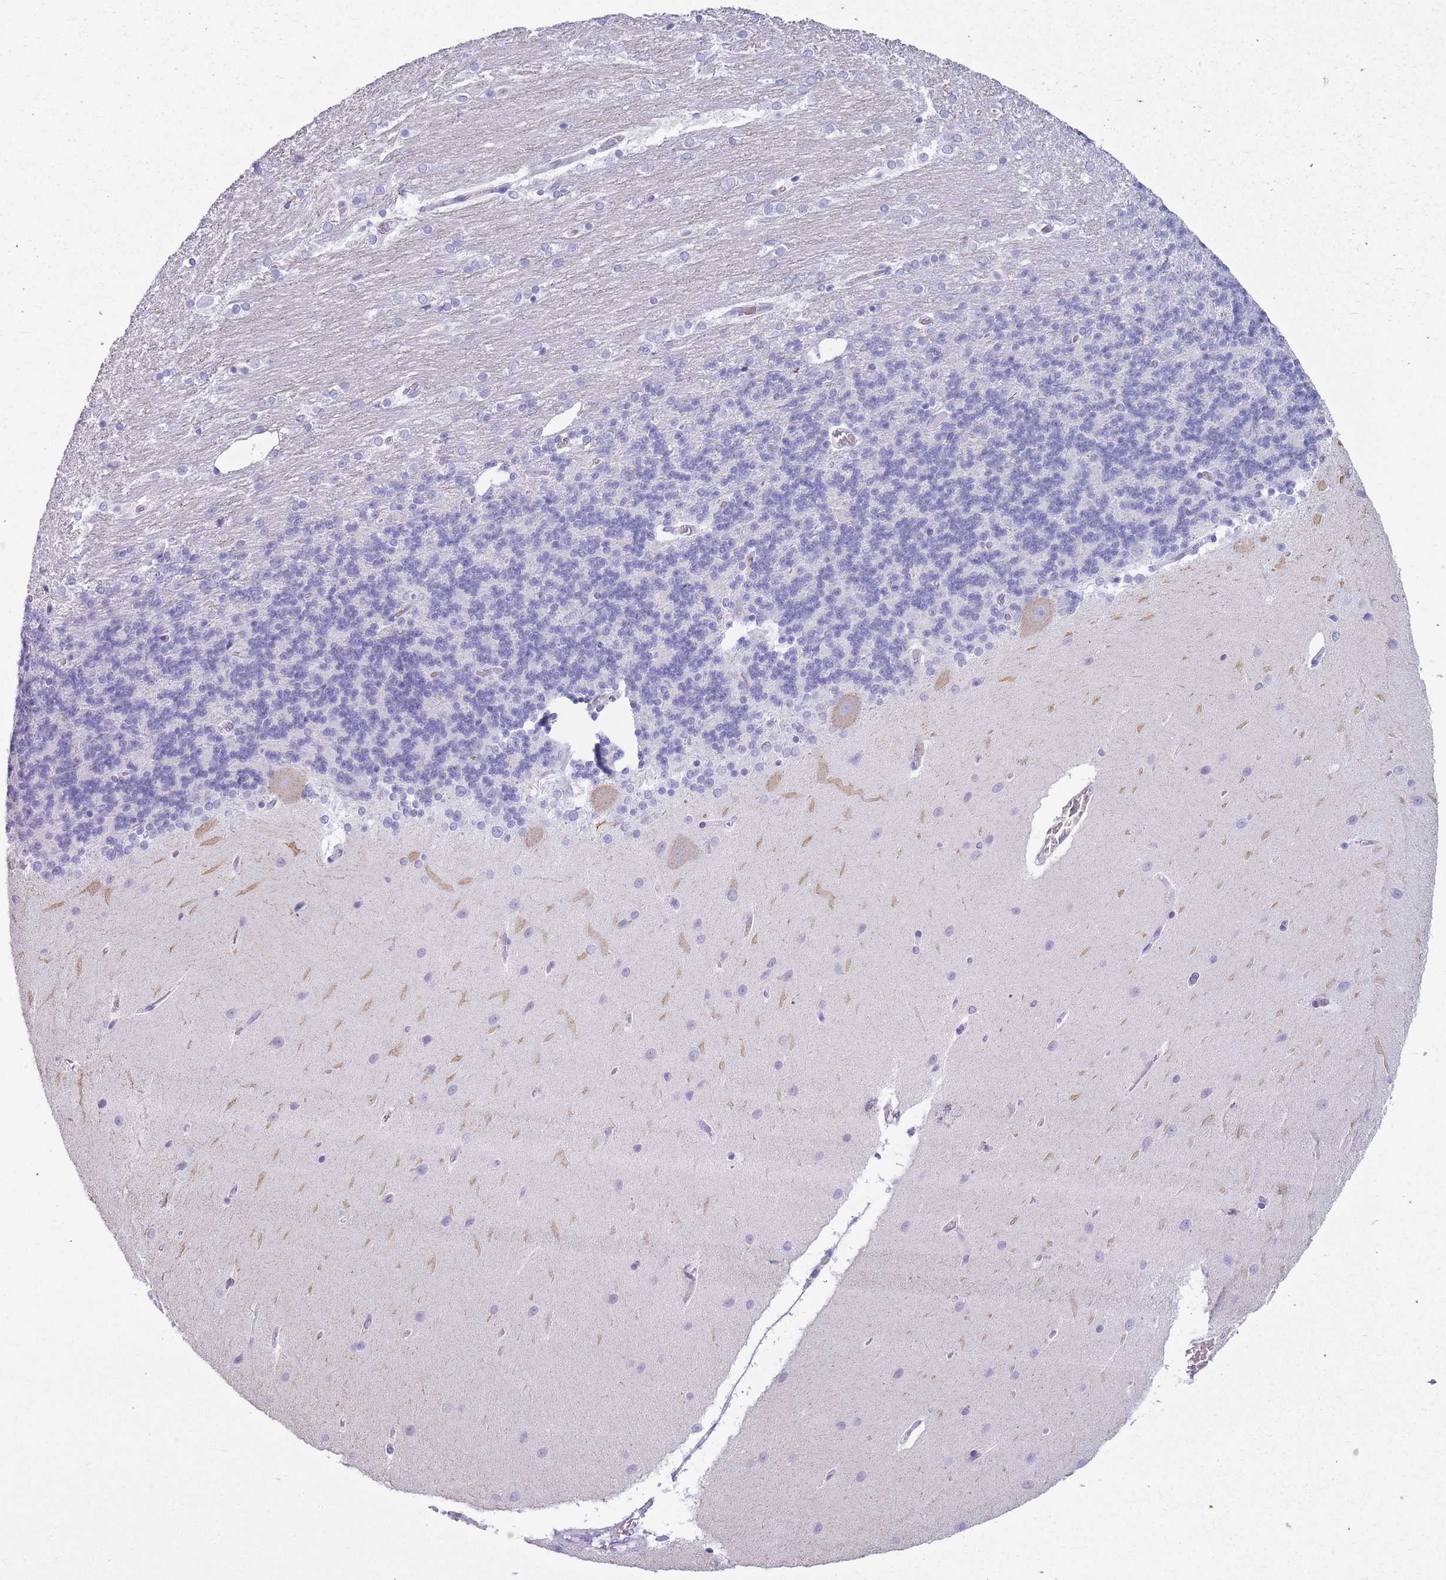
{"staining": {"intensity": "negative", "quantity": "none", "location": "none"}, "tissue": "cerebellum", "cell_type": "Cells in granular layer", "image_type": "normal", "snomed": [{"axis": "morphology", "description": "Normal tissue, NOS"}, {"axis": "topography", "description": "Cerebellum"}], "caption": "Protein analysis of unremarkable cerebellum reveals no significant expression in cells in granular layer. (DAB IHC with hematoxylin counter stain).", "gene": "OR7C1", "patient": {"sex": "female", "age": 54}}